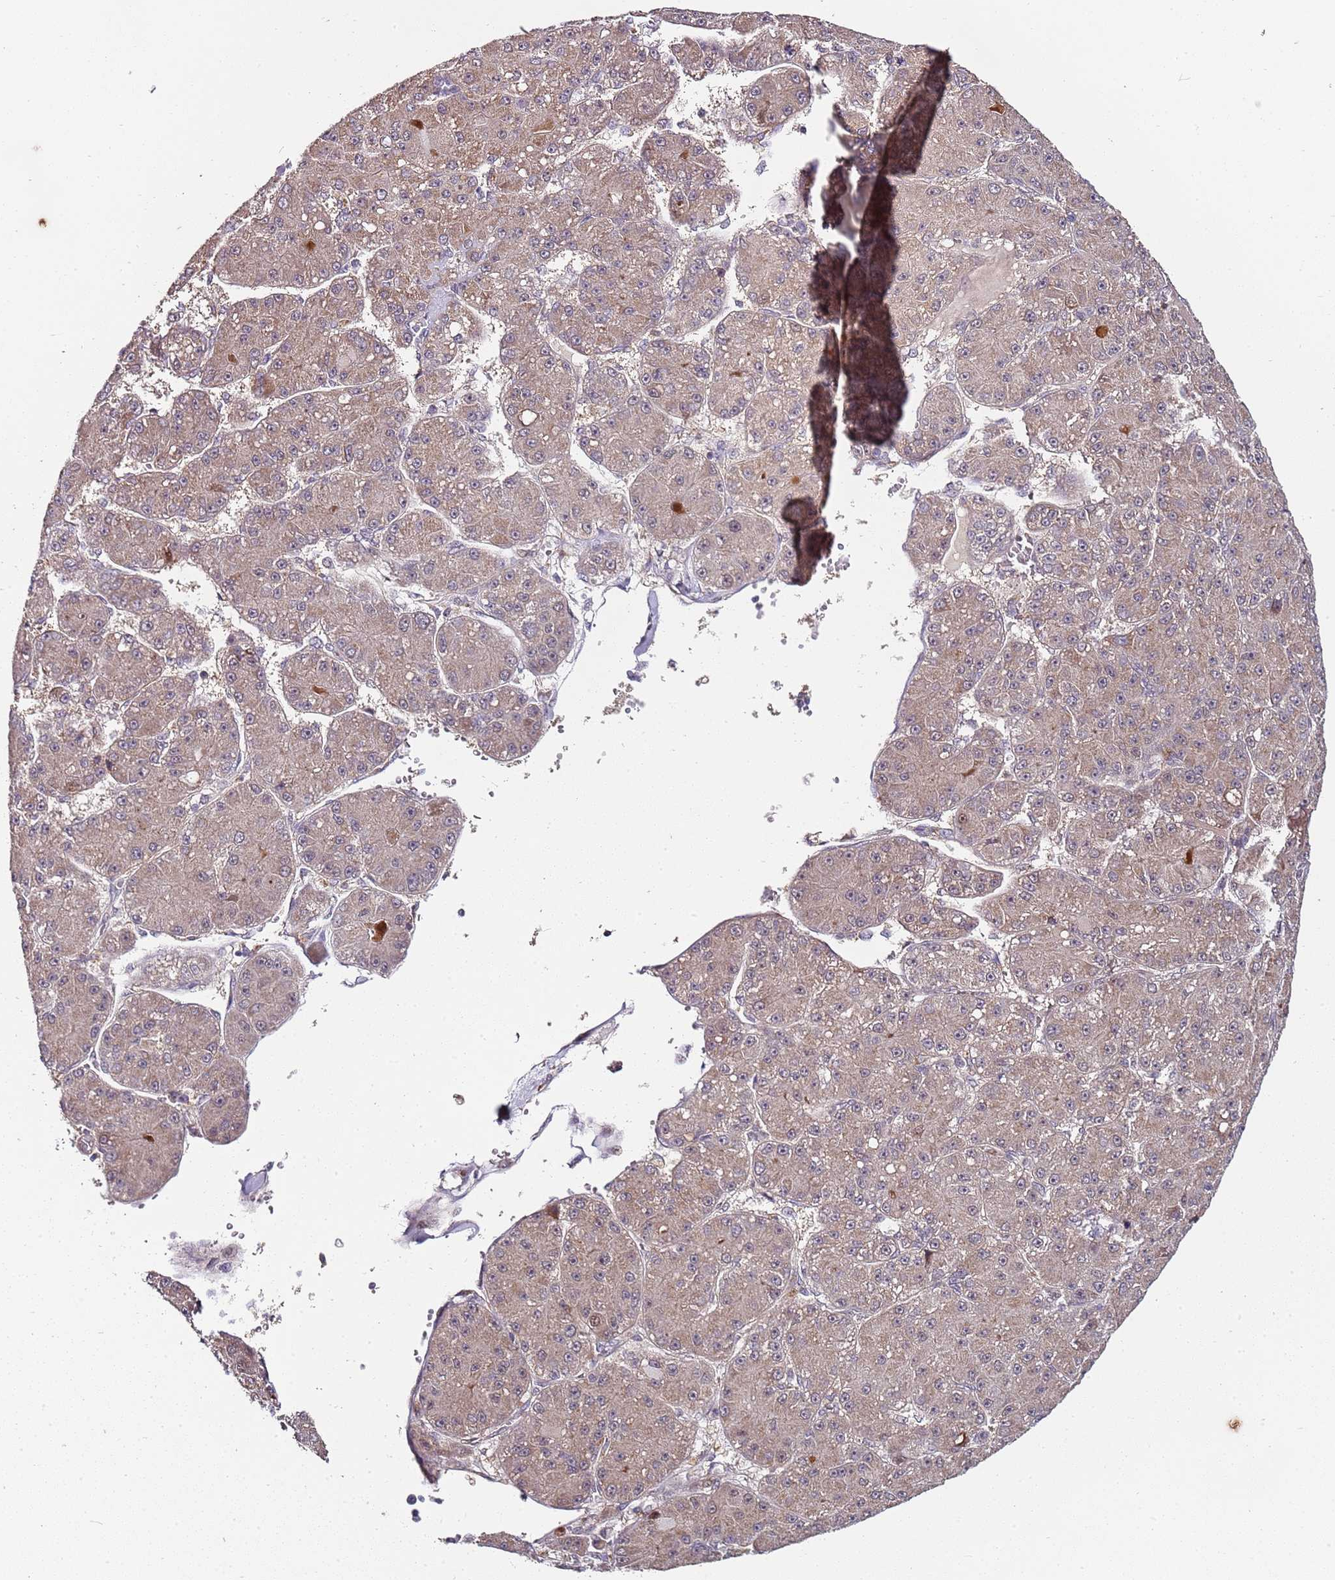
{"staining": {"intensity": "weak", "quantity": ">75%", "location": "cytoplasmic/membranous"}, "tissue": "liver cancer", "cell_type": "Tumor cells", "image_type": "cancer", "snomed": [{"axis": "morphology", "description": "Carcinoma, Hepatocellular, NOS"}, {"axis": "topography", "description": "Liver"}], "caption": "Protein expression analysis of human liver cancer reveals weak cytoplasmic/membranous staining in about >75% of tumor cells. (Stains: DAB (3,3'-diaminobenzidine) in brown, nuclei in blue, Microscopy: brightfield microscopy at high magnification).", "gene": "EDC3", "patient": {"sex": "male", "age": 67}}